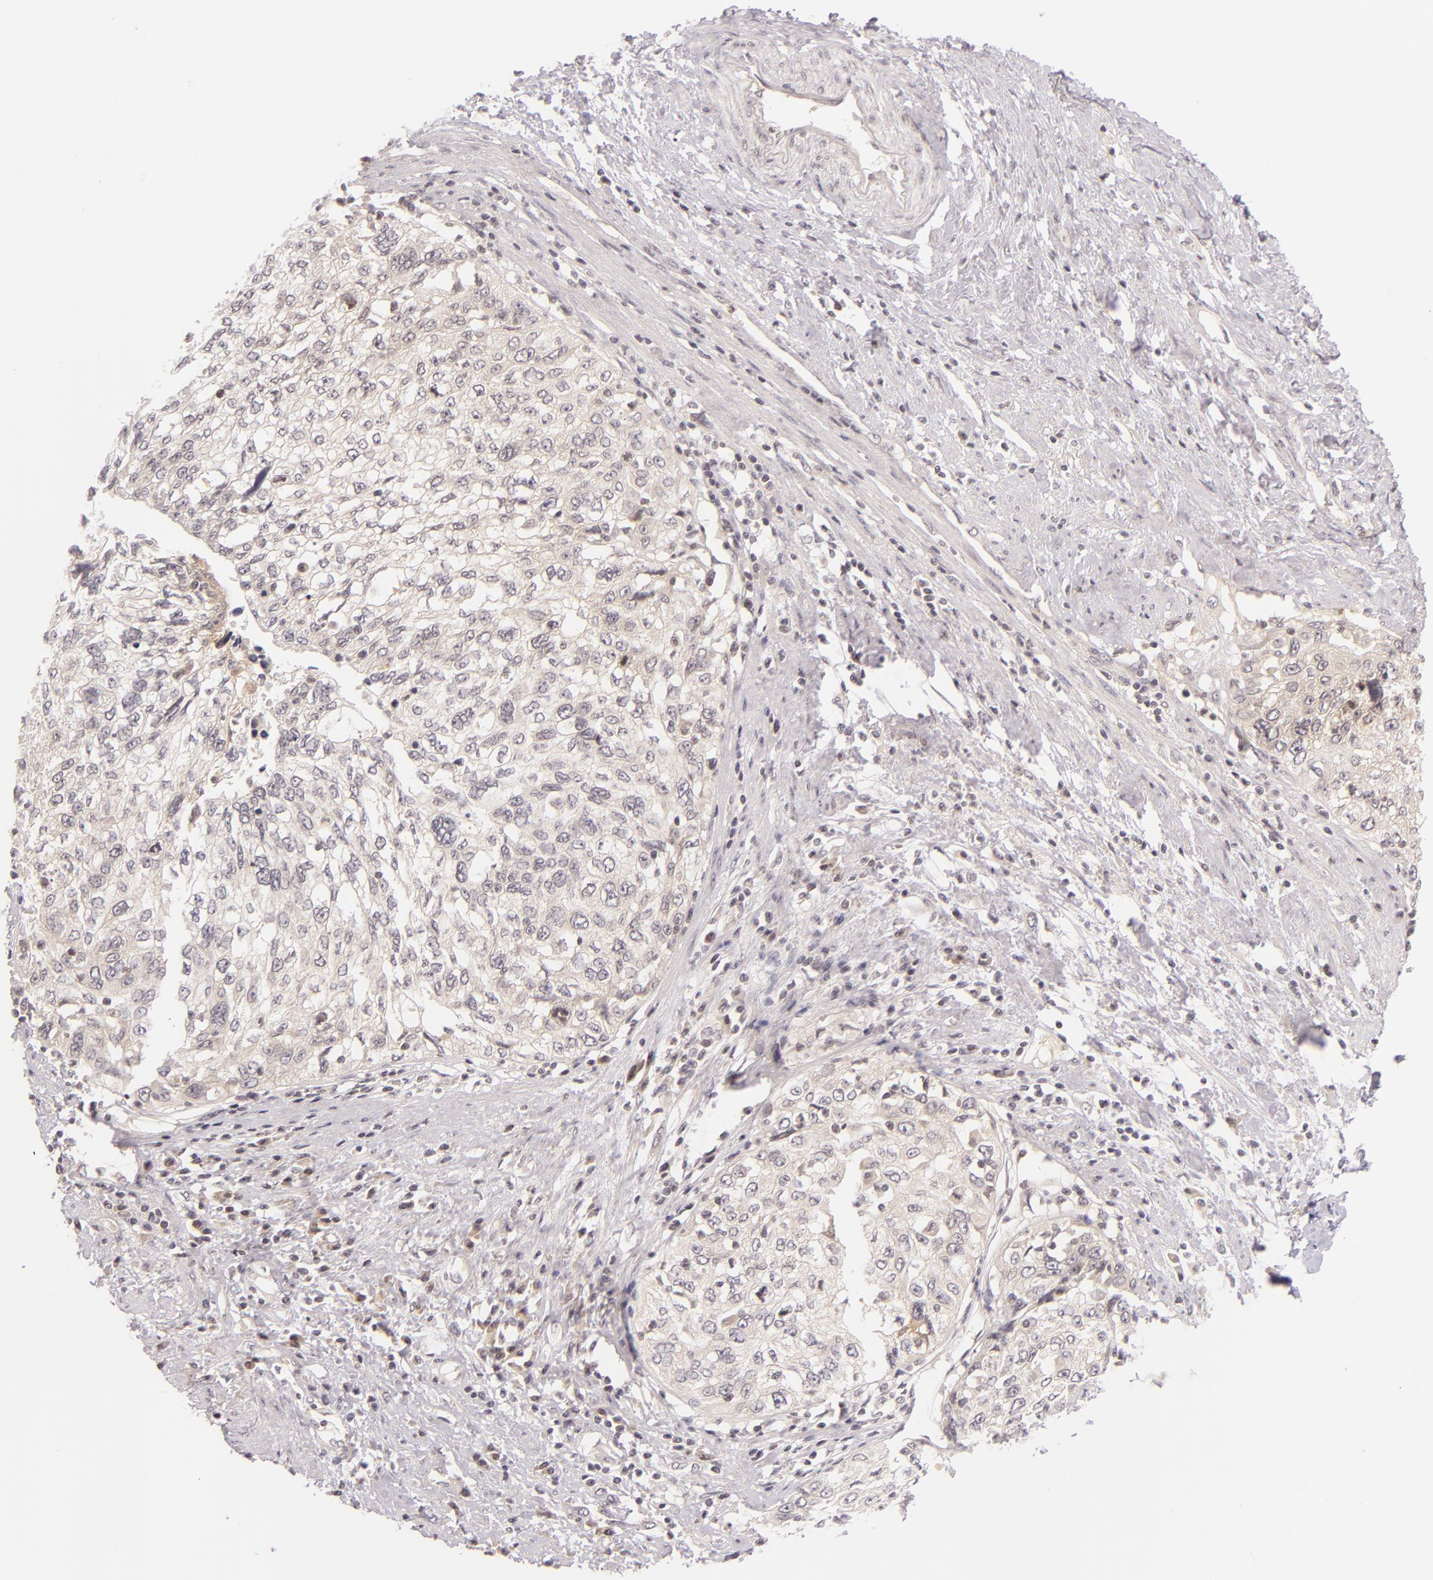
{"staining": {"intensity": "negative", "quantity": "none", "location": "none"}, "tissue": "cervical cancer", "cell_type": "Tumor cells", "image_type": "cancer", "snomed": [{"axis": "morphology", "description": "Squamous cell carcinoma, NOS"}, {"axis": "topography", "description": "Cervix"}], "caption": "Protein analysis of cervical cancer (squamous cell carcinoma) reveals no significant positivity in tumor cells.", "gene": "CASP8", "patient": {"sex": "female", "age": 57}}